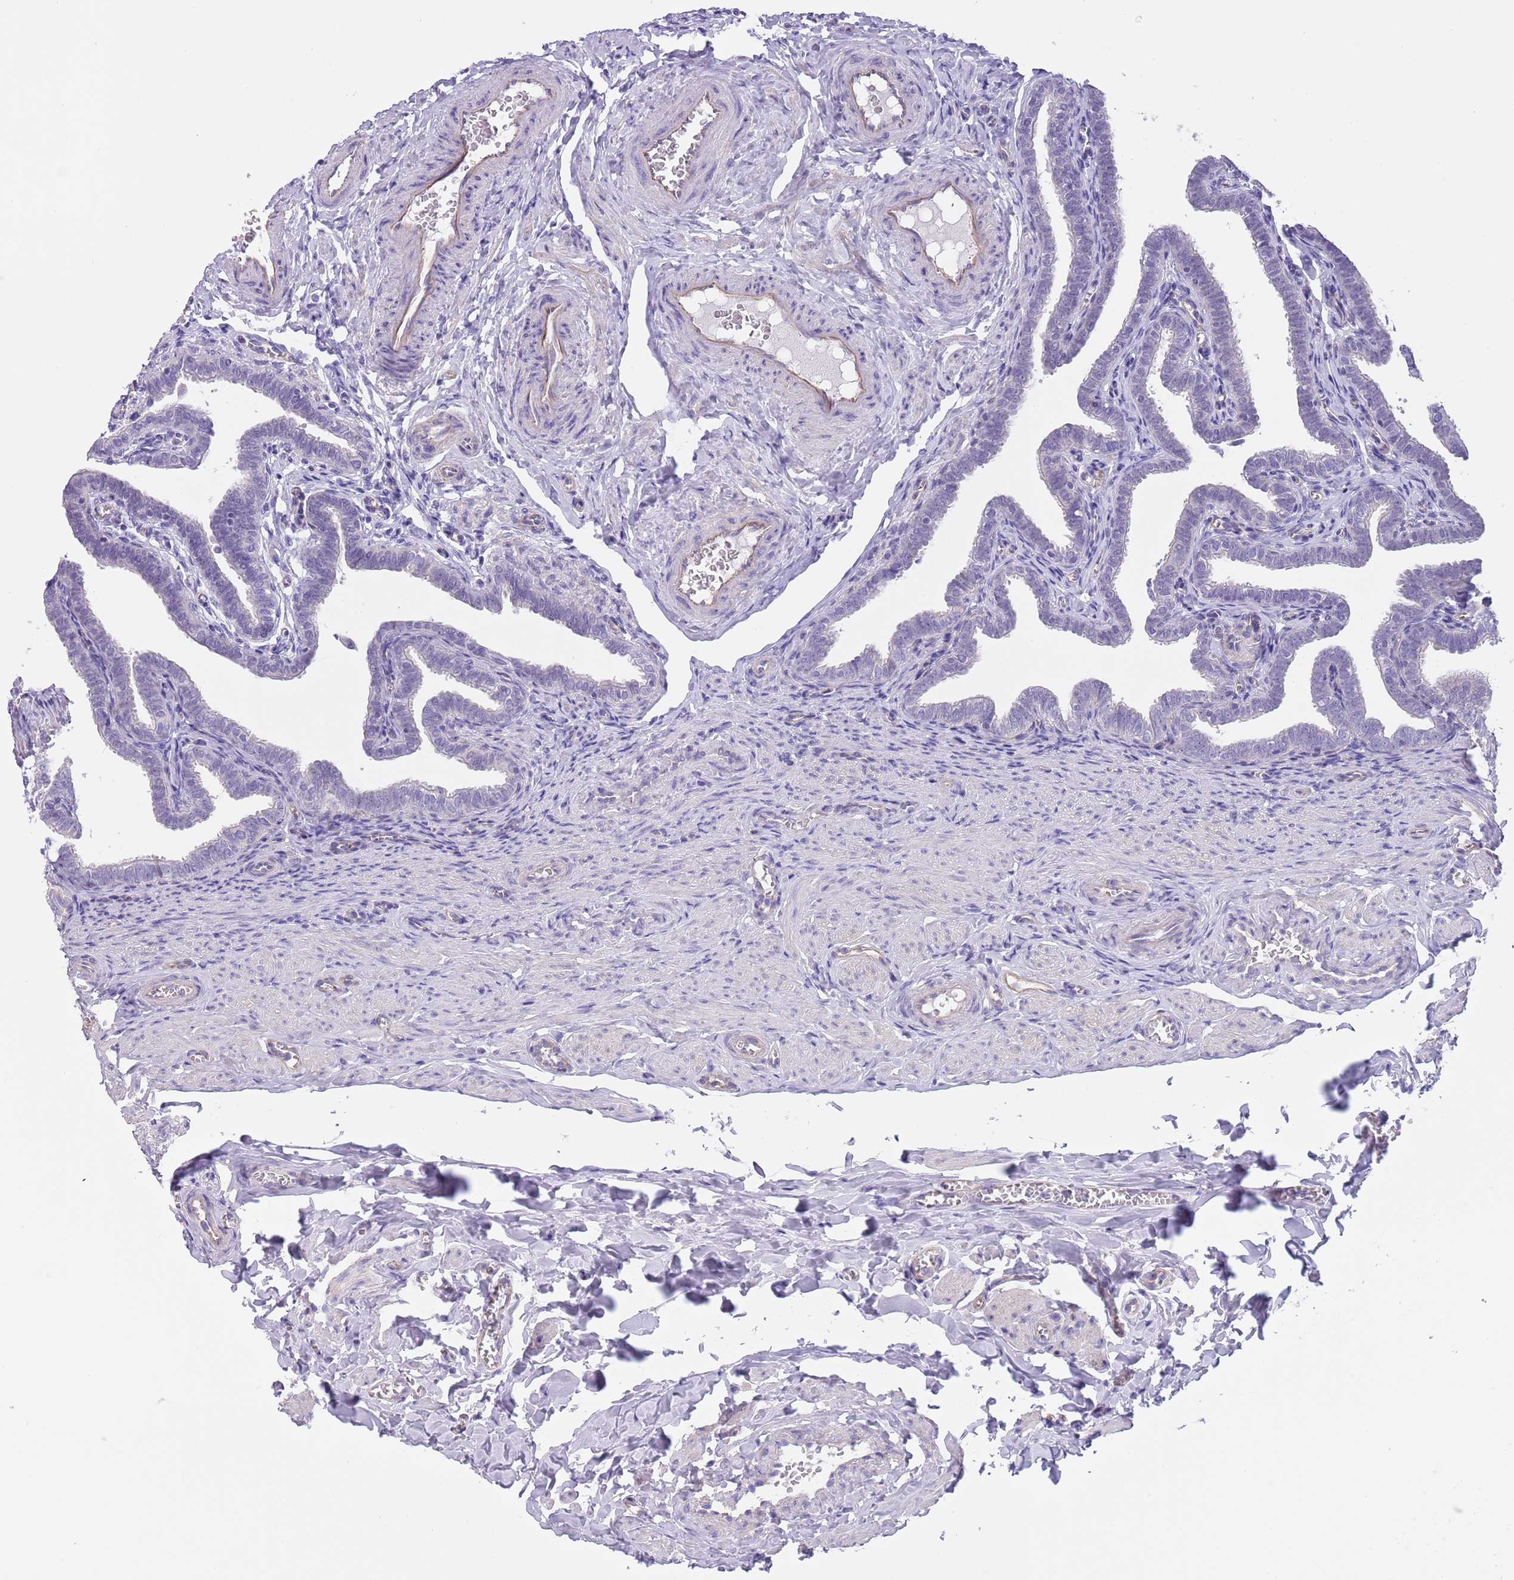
{"staining": {"intensity": "negative", "quantity": "none", "location": "none"}, "tissue": "fallopian tube", "cell_type": "Glandular cells", "image_type": "normal", "snomed": [{"axis": "morphology", "description": "Normal tissue, NOS"}, {"axis": "topography", "description": "Fallopian tube"}], "caption": "Fallopian tube stained for a protein using immunohistochemistry (IHC) reveals no staining glandular cells.", "gene": "TSGA13", "patient": {"sex": "female", "age": 36}}